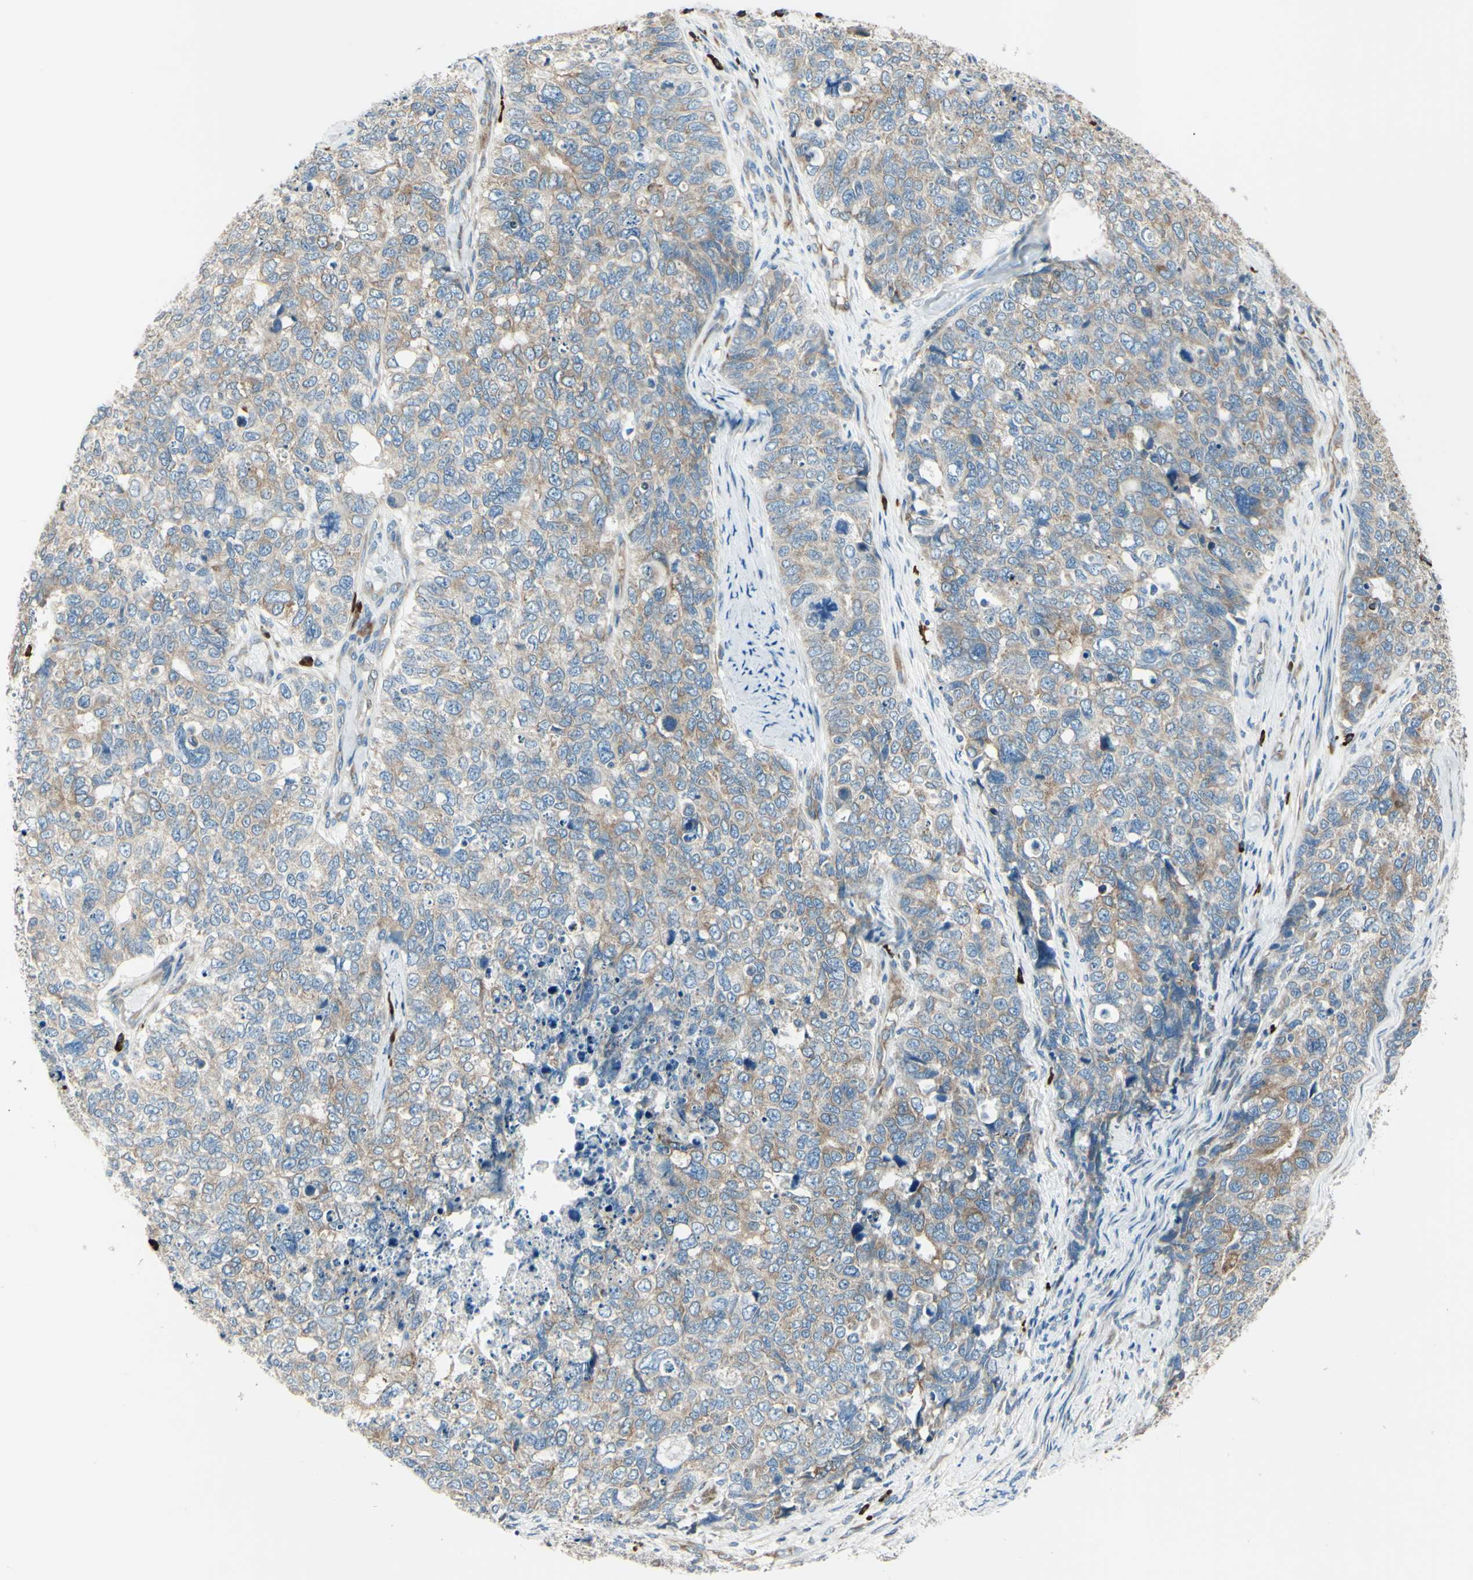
{"staining": {"intensity": "moderate", "quantity": "25%-75%", "location": "cytoplasmic/membranous"}, "tissue": "cervical cancer", "cell_type": "Tumor cells", "image_type": "cancer", "snomed": [{"axis": "morphology", "description": "Squamous cell carcinoma, NOS"}, {"axis": "topography", "description": "Cervix"}], "caption": "Immunohistochemical staining of human squamous cell carcinoma (cervical) exhibits medium levels of moderate cytoplasmic/membranous staining in about 25%-75% of tumor cells.", "gene": "SELENOS", "patient": {"sex": "female", "age": 63}}